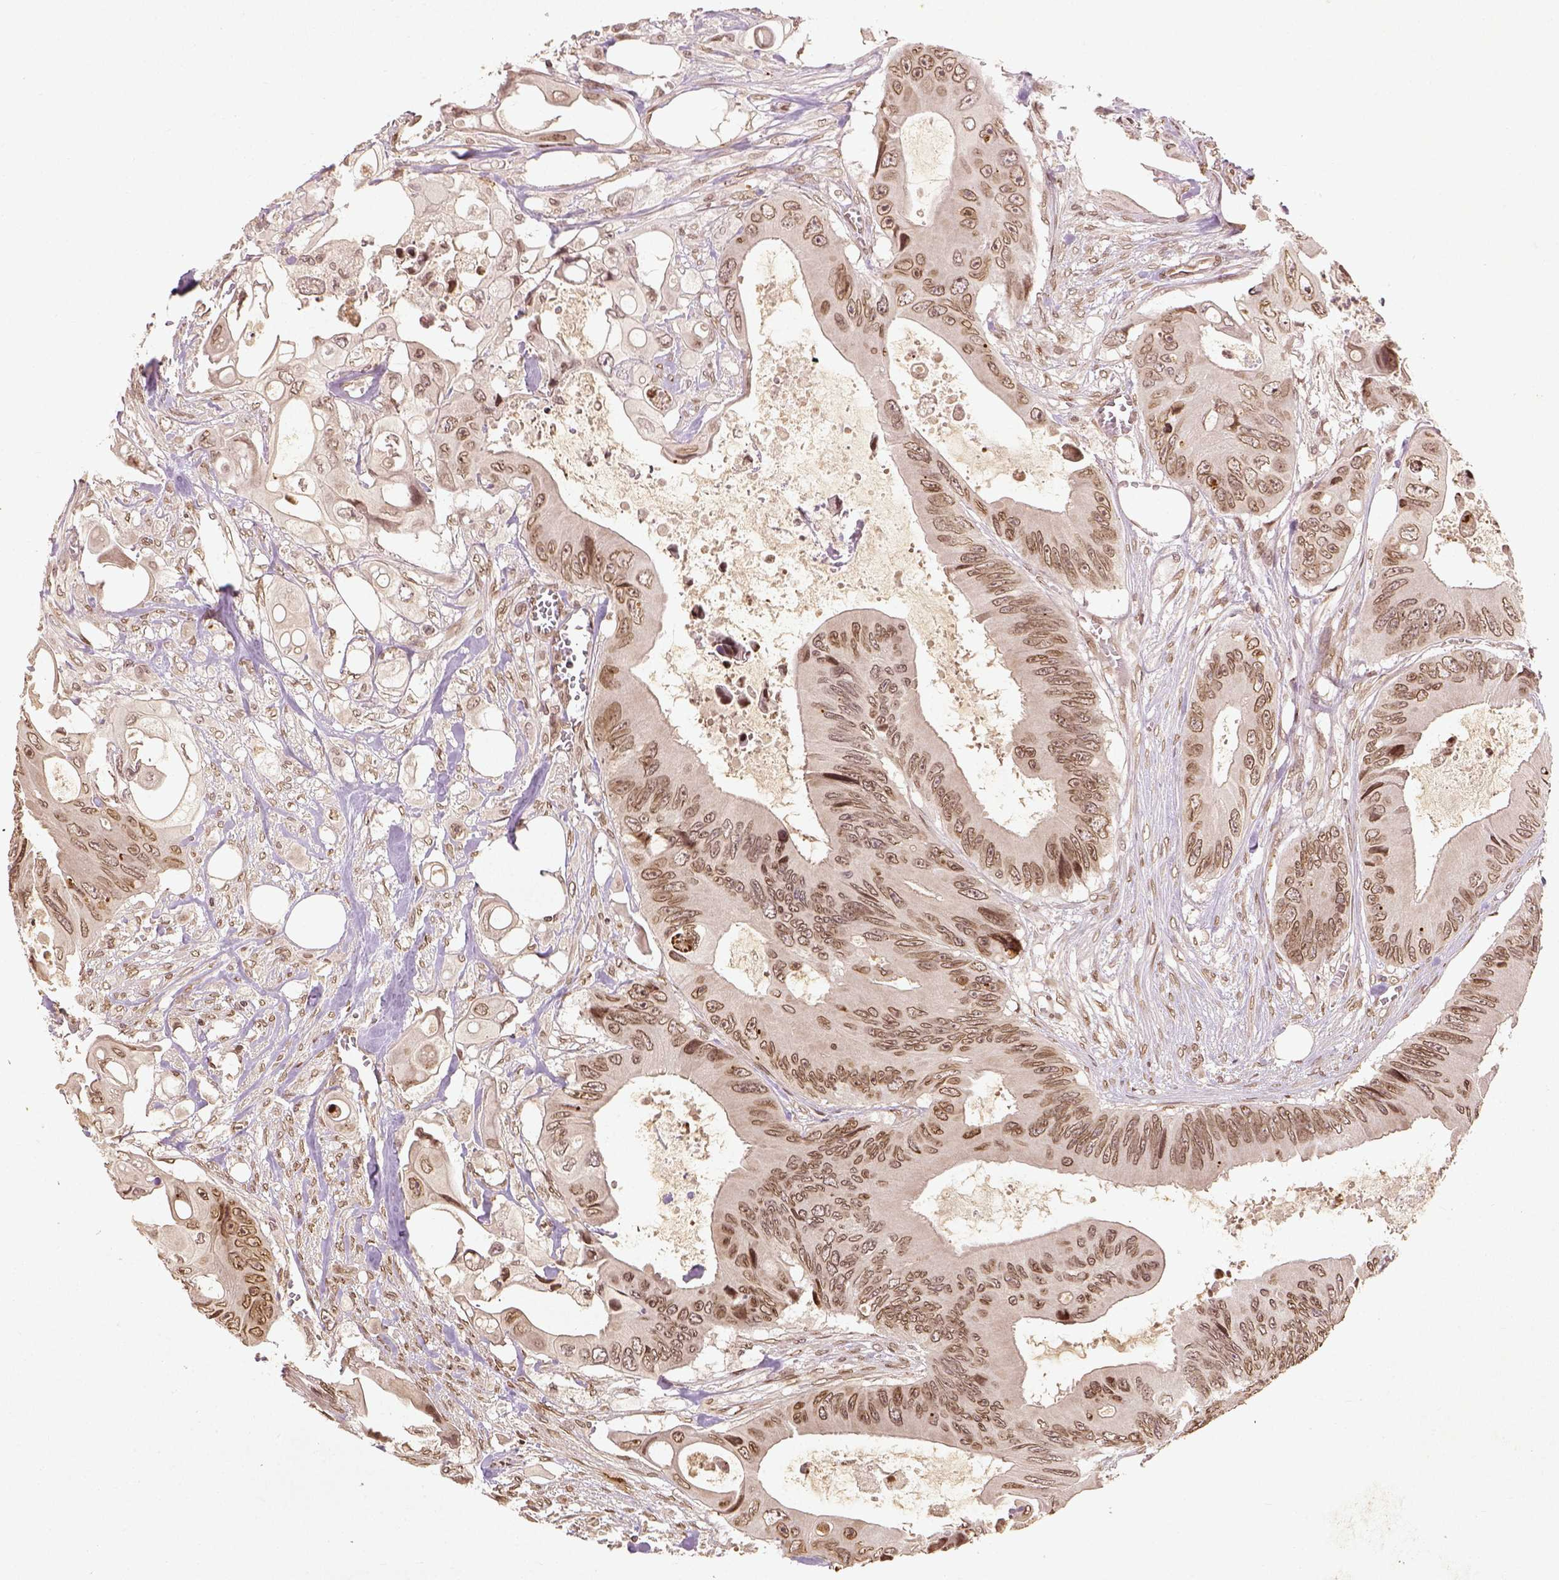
{"staining": {"intensity": "moderate", "quantity": ">75%", "location": "nuclear"}, "tissue": "colorectal cancer", "cell_type": "Tumor cells", "image_type": "cancer", "snomed": [{"axis": "morphology", "description": "Adenocarcinoma, NOS"}, {"axis": "topography", "description": "Rectum"}], "caption": "Brown immunohistochemical staining in adenocarcinoma (colorectal) demonstrates moderate nuclear expression in approximately >75% of tumor cells.", "gene": "BANF1", "patient": {"sex": "male", "age": 63}}